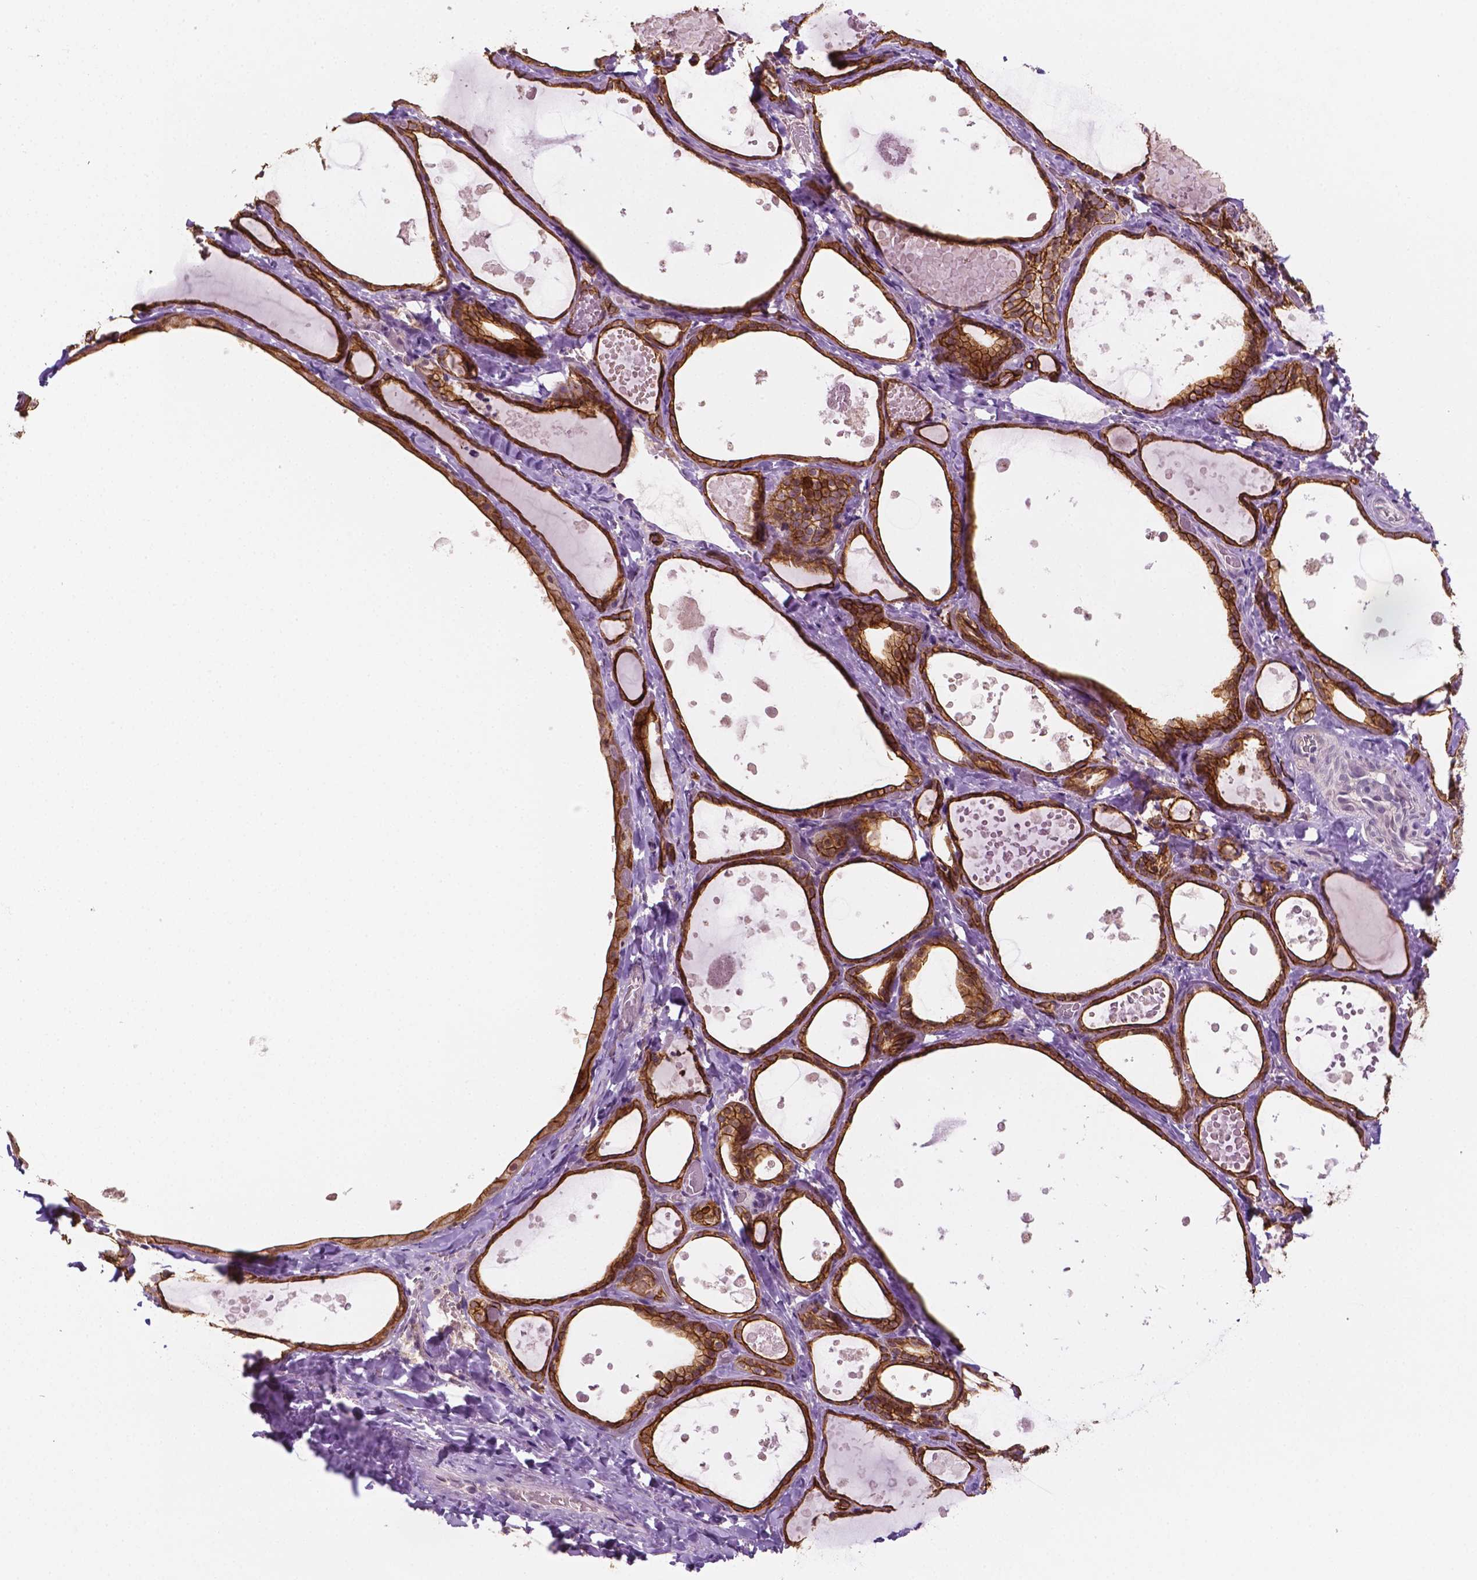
{"staining": {"intensity": "strong", "quantity": ">75%", "location": "cytoplasmic/membranous"}, "tissue": "thyroid gland", "cell_type": "Glandular cells", "image_type": "normal", "snomed": [{"axis": "morphology", "description": "Normal tissue, NOS"}, {"axis": "topography", "description": "Thyroid gland"}], "caption": "Immunohistochemistry of normal human thyroid gland displays high levels of strong cytoplasmic/membranous staining in approximately >75% of glandular cells. The staining was performed using DAB (3,3'-diaminobenzidine), with brown indicating positive protein expression. Nuclei are stained blue with hematoxylin.", "gene": "SHLD3", "patient": {"sex": "female", "age": 56}}